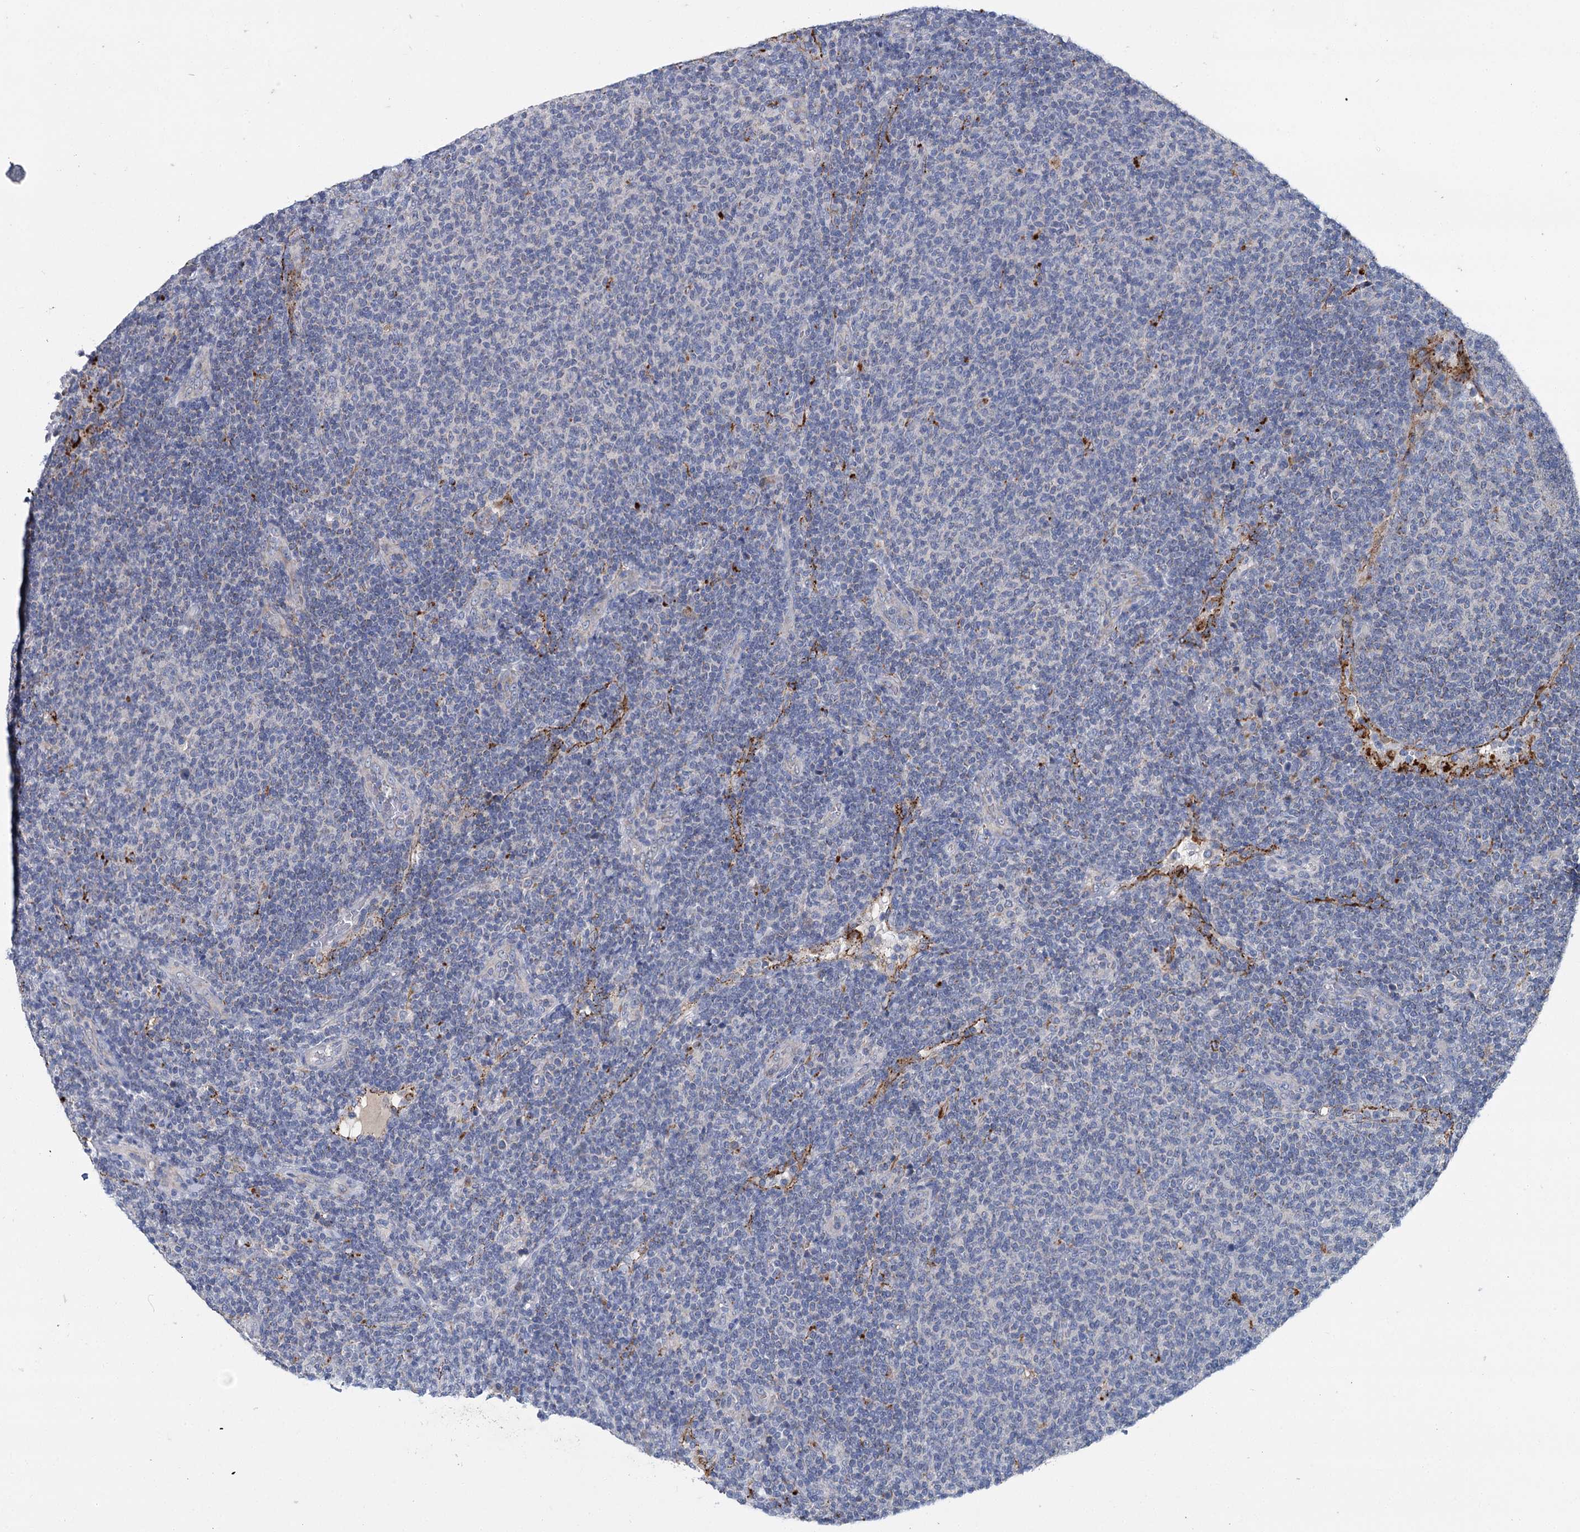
{"staining": {"intensity": "negative", "quantity": "none", "location": "none"}, "tissue": "lymphoma", "cell_type": "Tumor cells", "image_type": "cancer", "snomed": [{"axis": "morphology", "description": "Malignant lymphoma, non-Hodgkin's type, Low grade"}, {"axis": "topography", "description": "Lymph node"}], "caption": "IHC histopathology image of neoplastic tissue: lymphoma stained with DAB (3,3'-diaminobenzidine) demonstrates no significant protein expression in tumor cells.", "gene": "ANKRD16", "patient": {"sex": "male", "age": 66}}